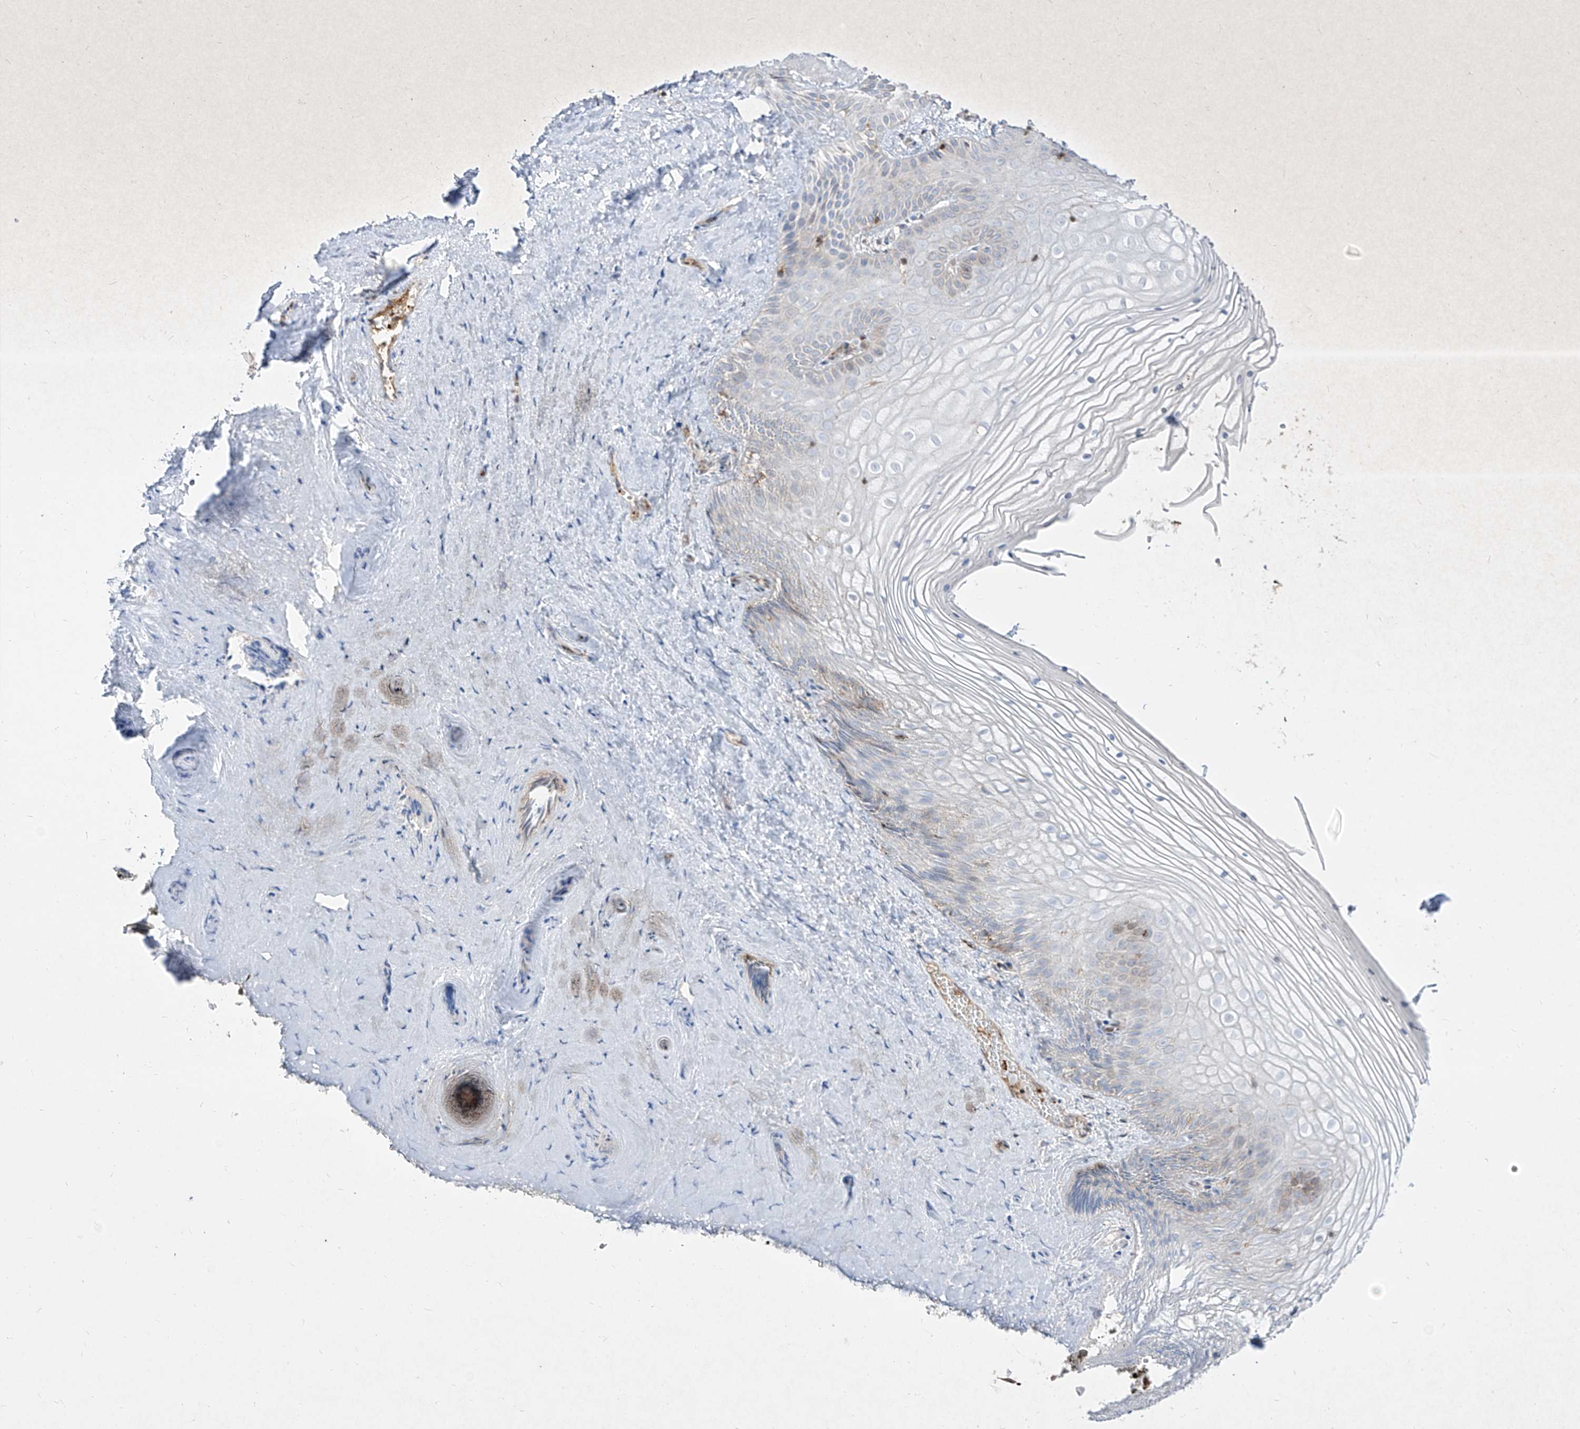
{"staining": {"intensity": "weak", "quantity": "<25%", "location": "nuclear"}, "tissue": "vagina", "cell_type": "Squamous epithelial cells", "image_type": "normal", "snomed": [{"axis": "morphology", "description": "Normal tissue, NOS"}, {"axis": "topography", "description": "Vagina"}, {"axis": "topography", "description": "Cervix"}], "caption": "Immunohistochemistry micrograph of normal vagina stained for a protein (brown), which demonstrates no expression in squamous epithelial cells.", "gene": "PSMB10", "patient": {"sex": "female", "age": 40}}